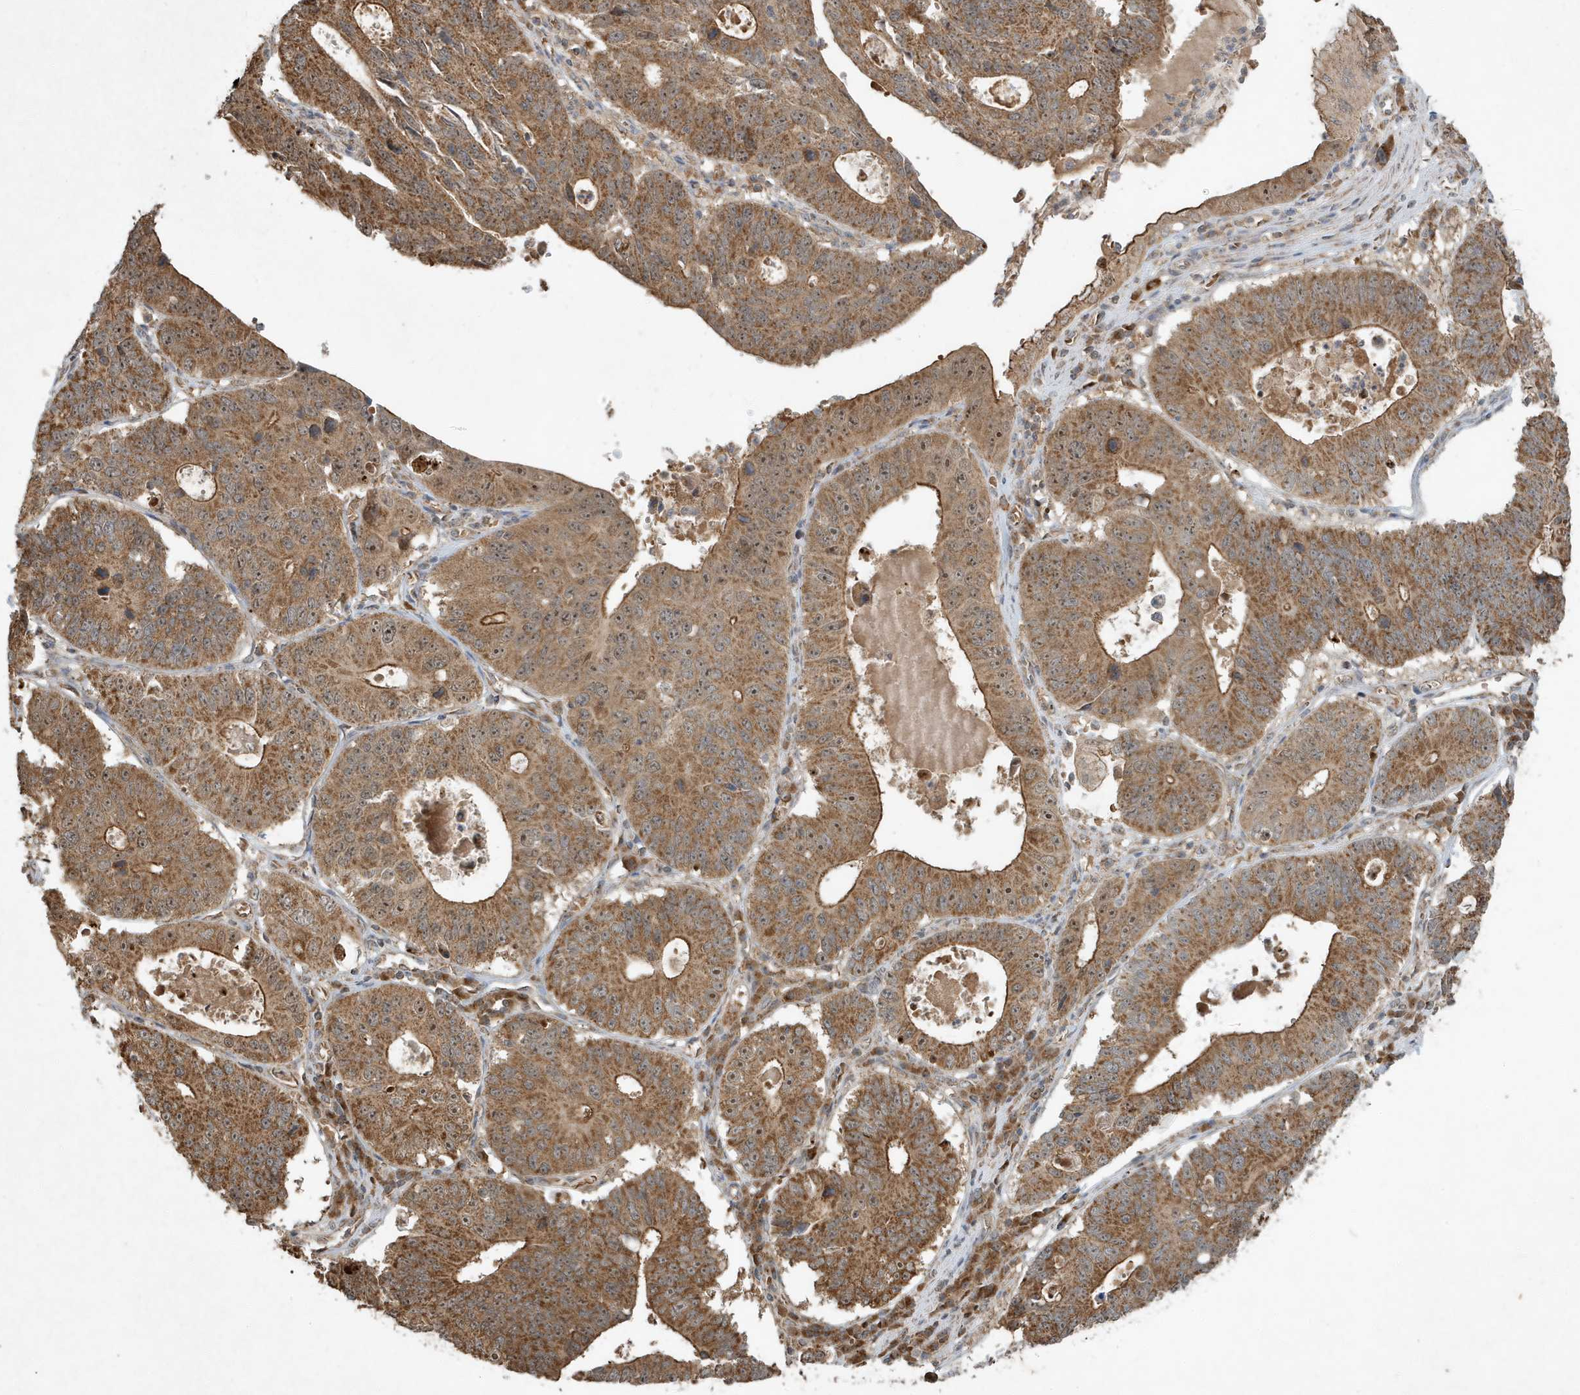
{"staining": {"intensity": "moderate", "quantity": ">75%", "location": "cytoplasmic/membranous,nuclear"}, "tissue": "stomach cancer", "cell_type": "Tumor cells", "image_type": "cancer", "snomed": [{"axis": "morphology", "description": "Adenocarcinoma, NOS"}, {"axis": "topography", "description": "Stomach"}], "caption": "IHC (DAB) staining of stomach cancer (adenocarcinoma) exhibits moderate cytoplasmic/membranous and nuclear protein staining in about >75% of tumor cells.", "gene": "ABCB9", "patient": {"sex": "male", "age": 59}}